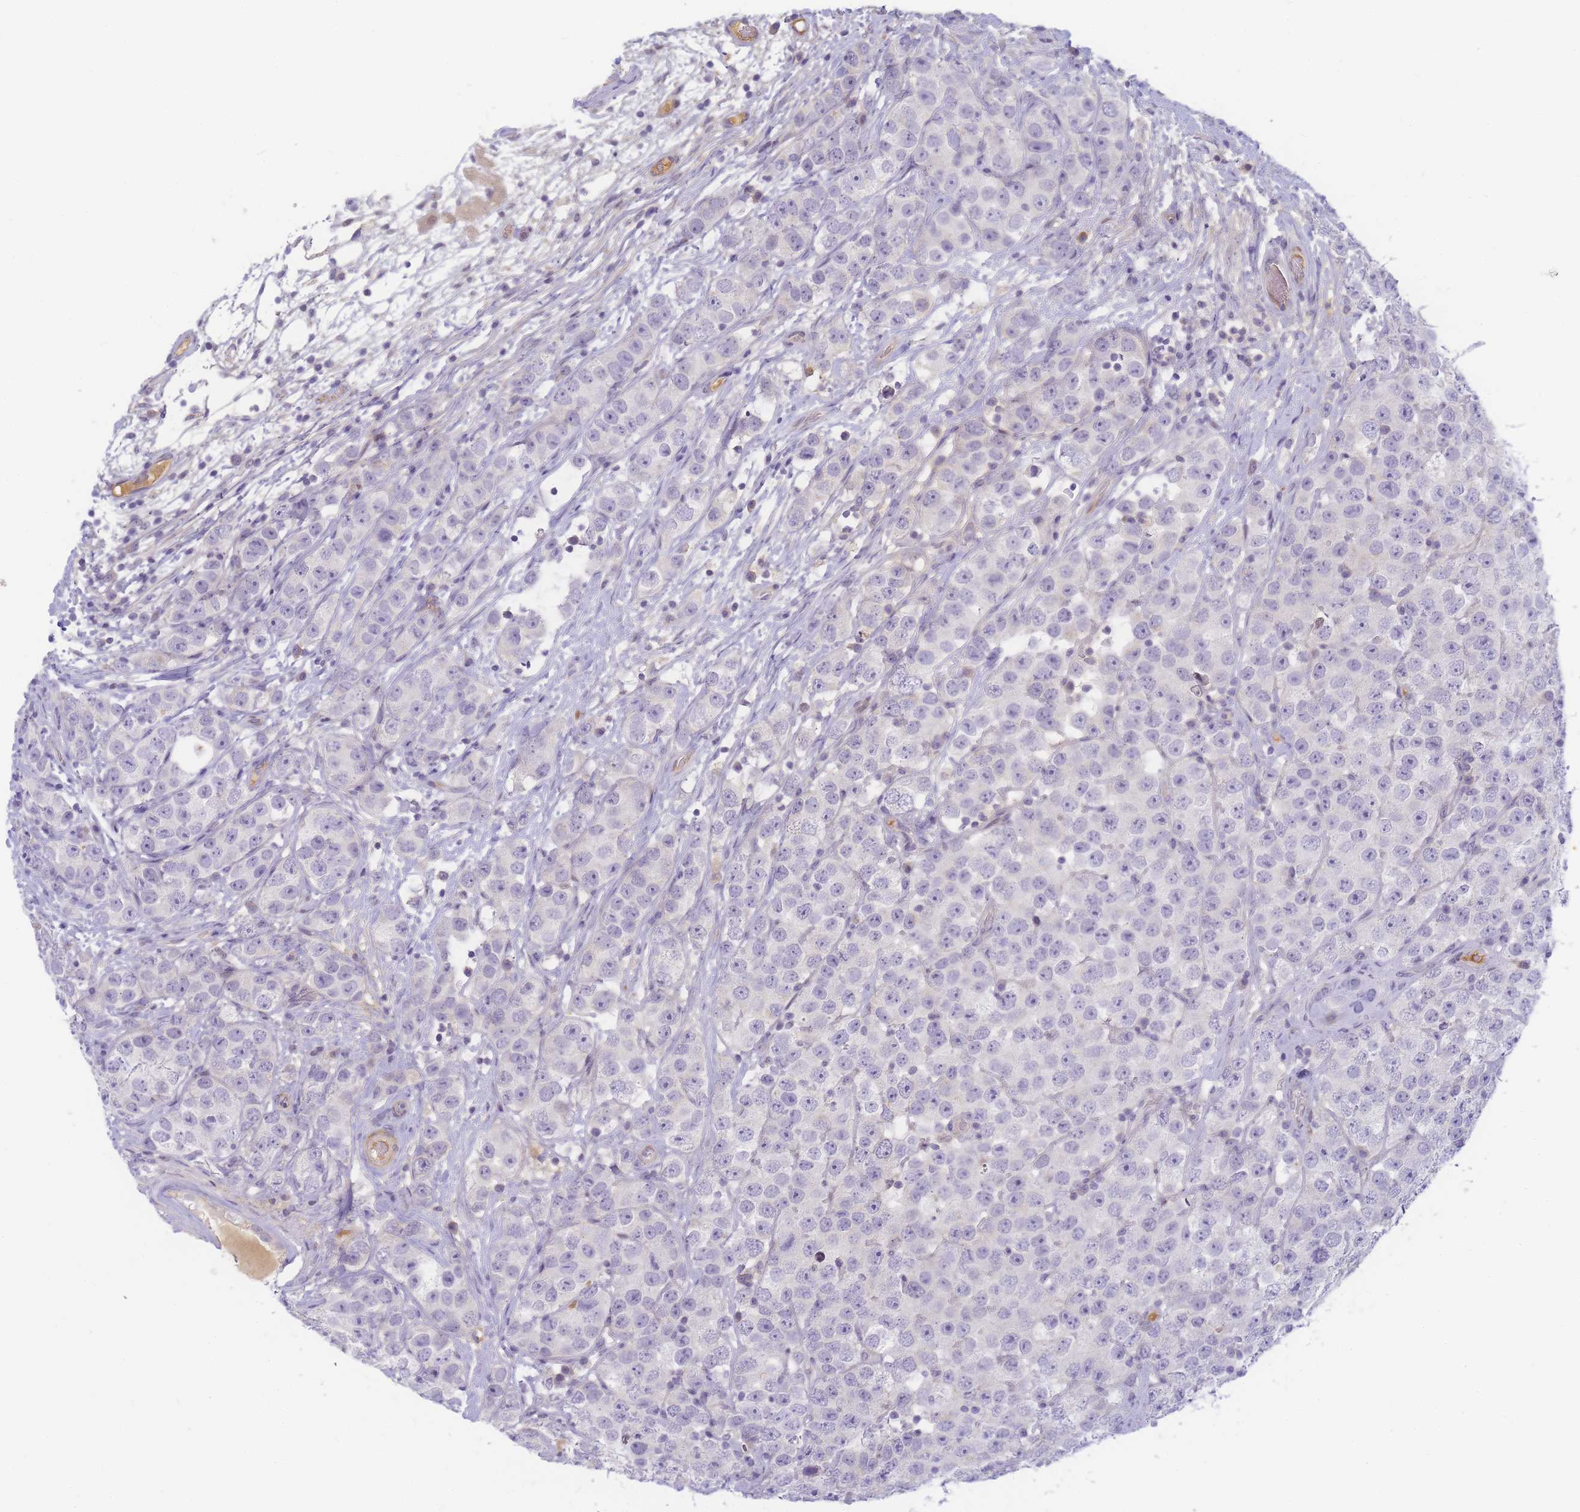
{"staining": {"intensity": "negative", "quantity": "none", "location": "none"}, "tissue": "testis cancer", "cell_type": "Tumor cells", "image_type": "cancer", "snomed": [{"axis": "morphology", "description": "Seminoma, NOS"}, {"axis": "topography", "description": "Testis"}], "caption": "DAB (3,3'-diaminobenzidine) immunohistochemical staining of testis cancer (seminoma) shows no significant expression in tumor cells.", "gene": "RRAD", "patient": {"sex": "male", "age": 28}}